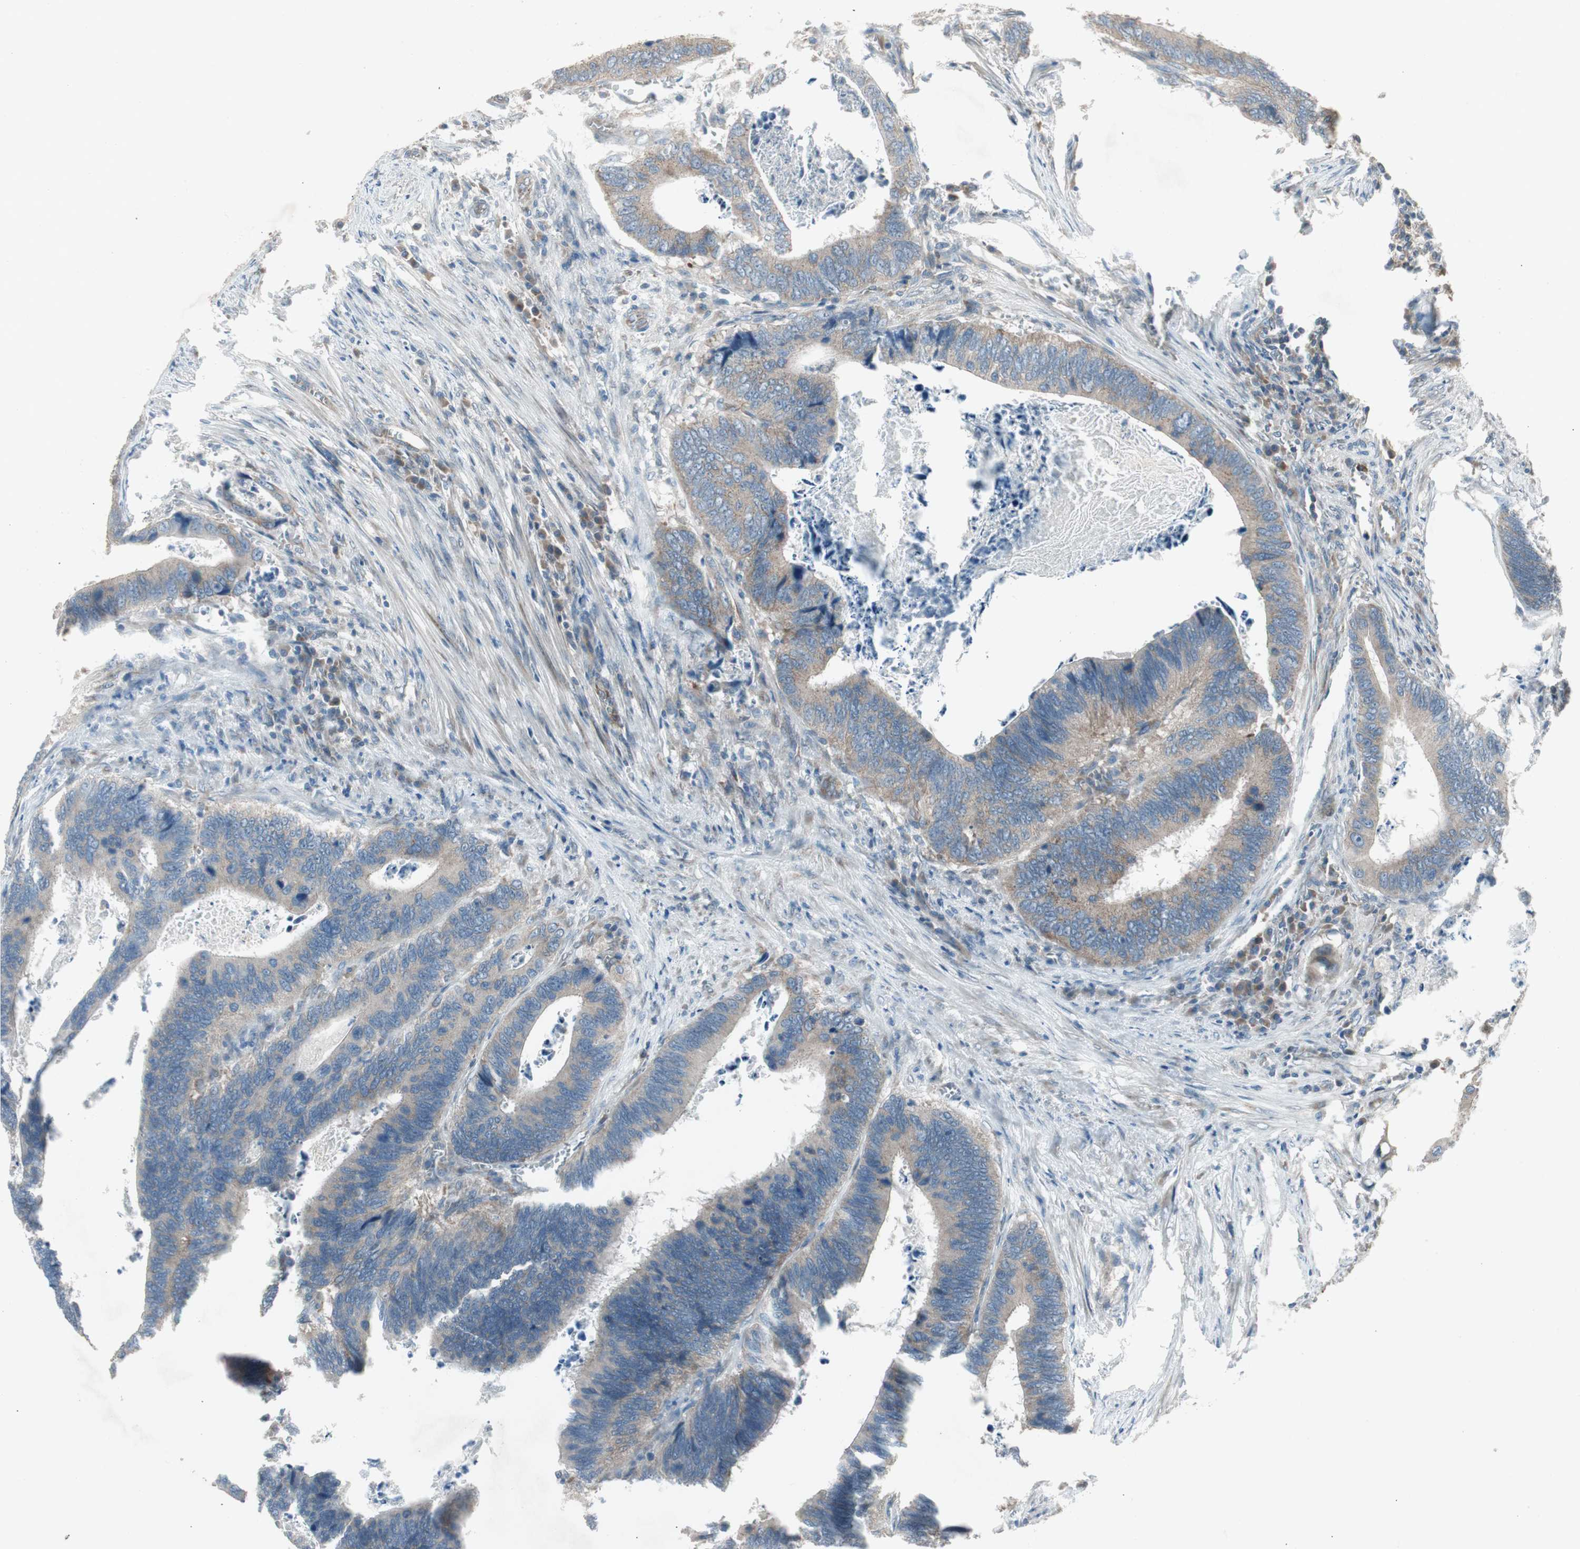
{"staining": {"intensity": "weak", "quantity": ">75%", "location": "cytoplasmic/membranous"}, "tissue": "colorectal cancer", "cell_type": "Tumor cells", "image_type": "cancer", "snomed": [{"axis": "morphology", "description": "Adenocarcinoma, NOS"}, {"axis": "topography", "description": "Colon"}], "caption": "Protein staining shows weak cytoplasmic/membranous expression in approximately >75% of tumor cells in colorectal cancer. Immunohistochemistry (ihc) stains the protein of interest in brown and the nuclei are stained blue.", "gene": "PANK2", "patient": {"sex": "male", "age": 72}}